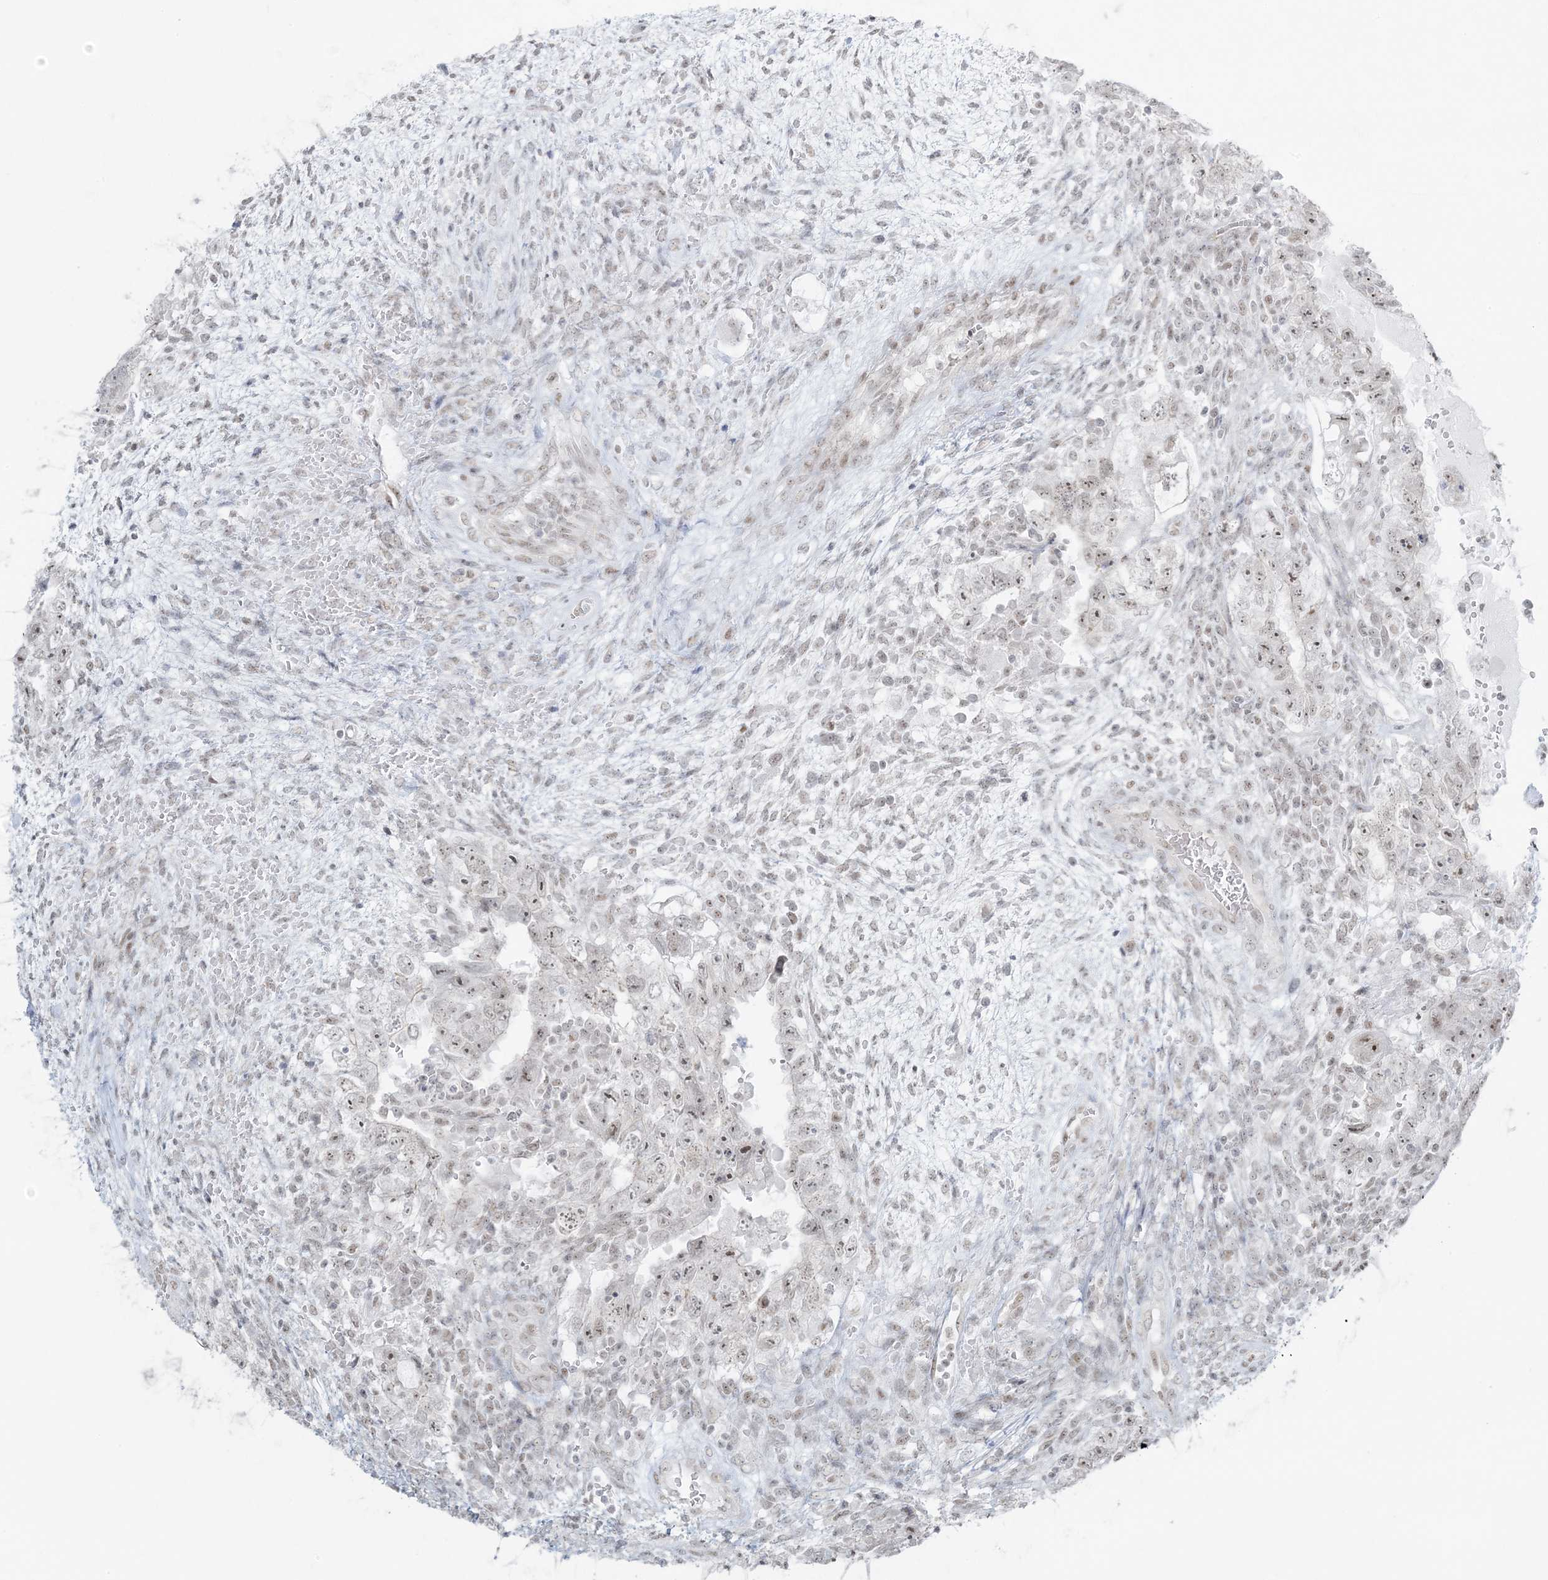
{"staining": {"intensity": "weak", "quantity": "25%-75%", "location": "nuclear"}, "tissue": "testis cancer", "cell_type": "Tumor cells", "image_type": "cancer", "snomed": [{"axis": "morphology", "description": "Carcinoma, Embryonal, NOS"}, {"axis": "topography", "description": "Testis"}], "caption": "Immunohistochemical staining of testis embryonal carcinoma displays low levels of weak nuclear positivity in about 25%-75% of tumor cells.", "gene": "ZNF787", "patient": {"sex": "male", "age": 26}}